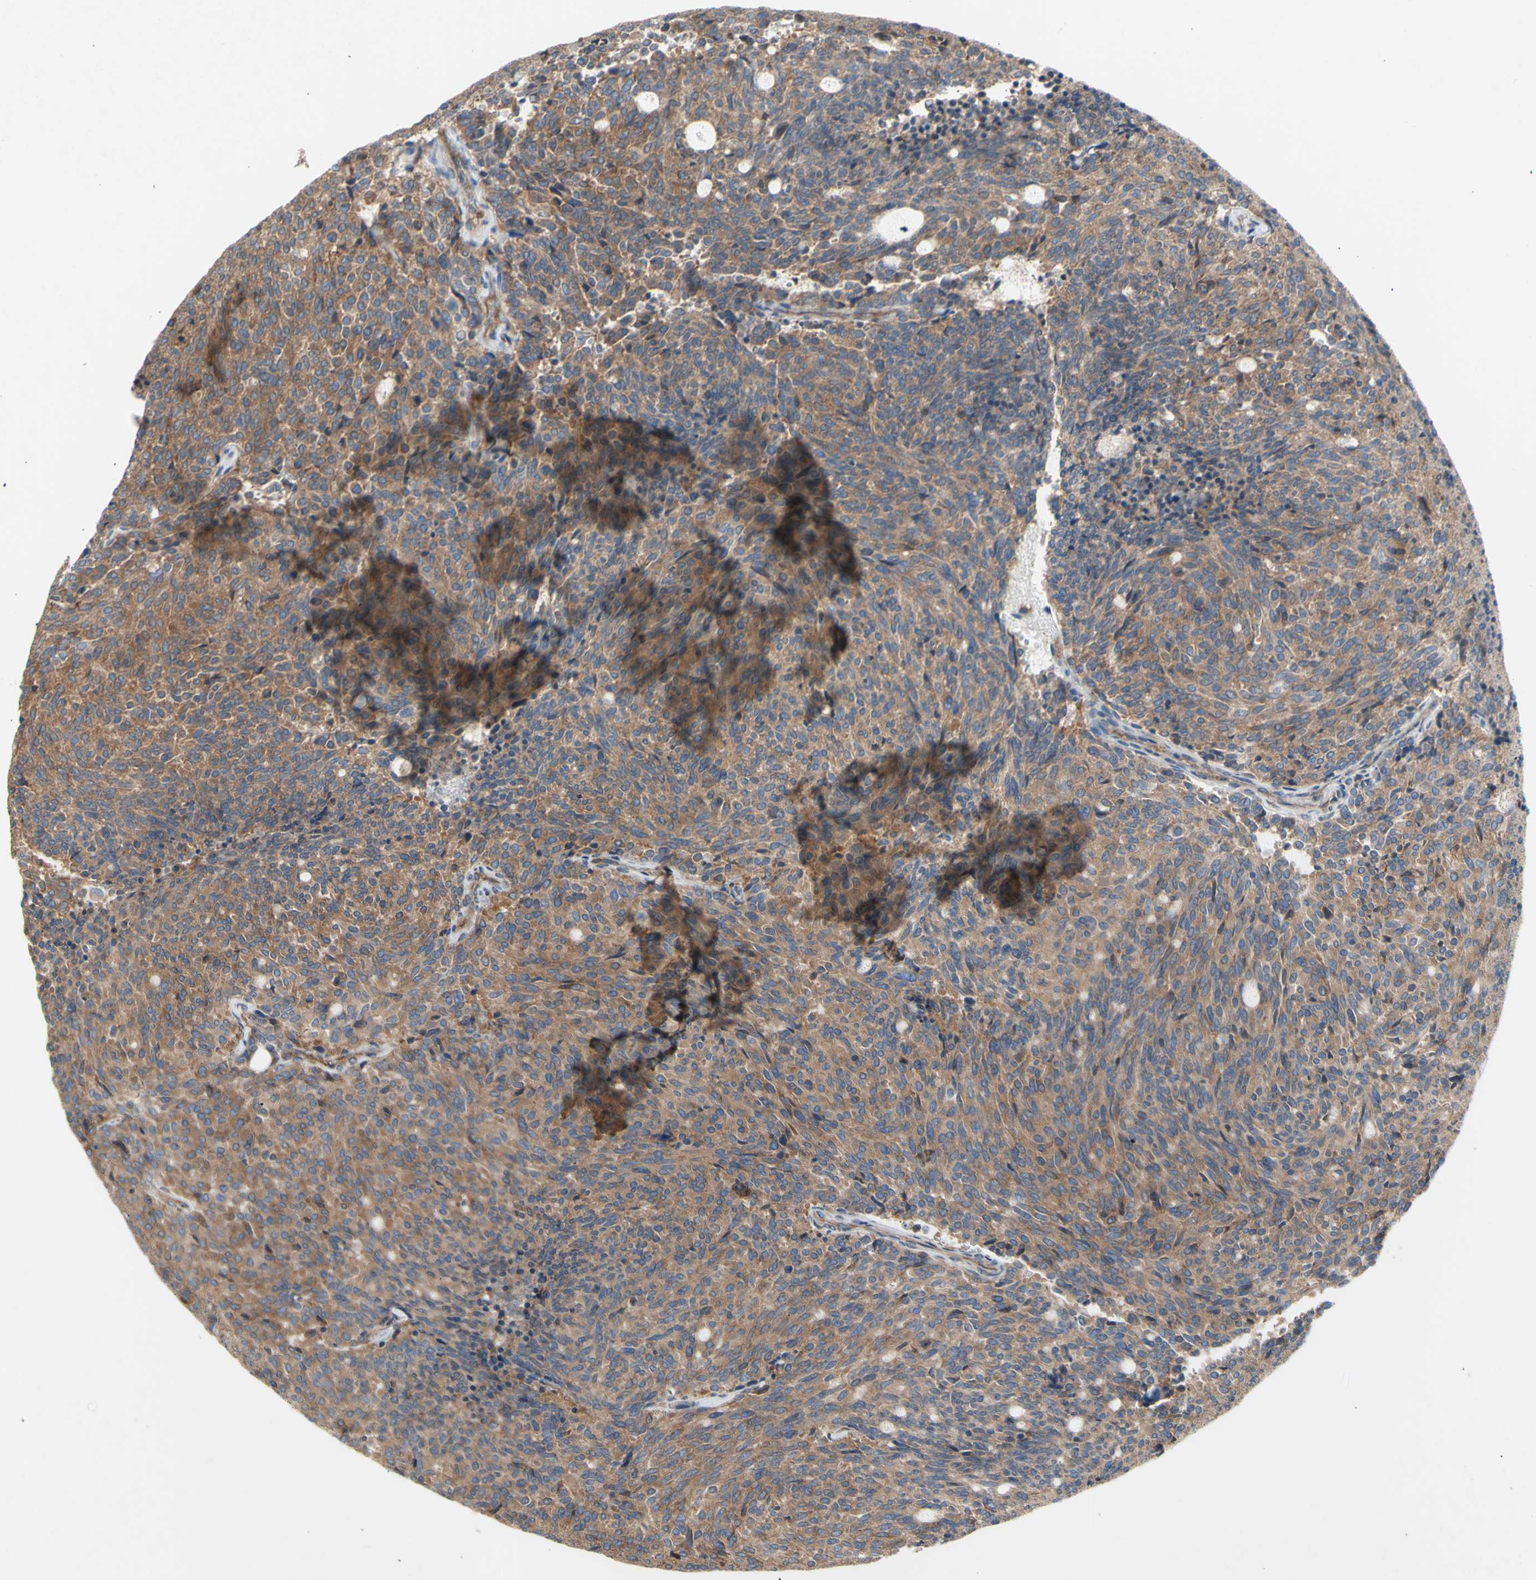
{"staining": {"intensity": "moderate", "quantity": ">75%", "location": "cytoplasmic/membranous"}, "tissue": "carcinoid", "cell_type": "Tumor cells", "image_type": "cancer", "snomed": [{"axis": "morphology", "description": "Carcinoid, malignant, NOS"}, {"axis": "topography", "description": "Pancreas"}], "caption": "Approximately >75% of tumor cells in human carcinoid (malignant) exhibit moderate cytoplasmic/membranous protein expression as visualized by brown immunohistochemical staining.", "gene": "KLC1", "patient": {"sex": "female", "age": 54}}